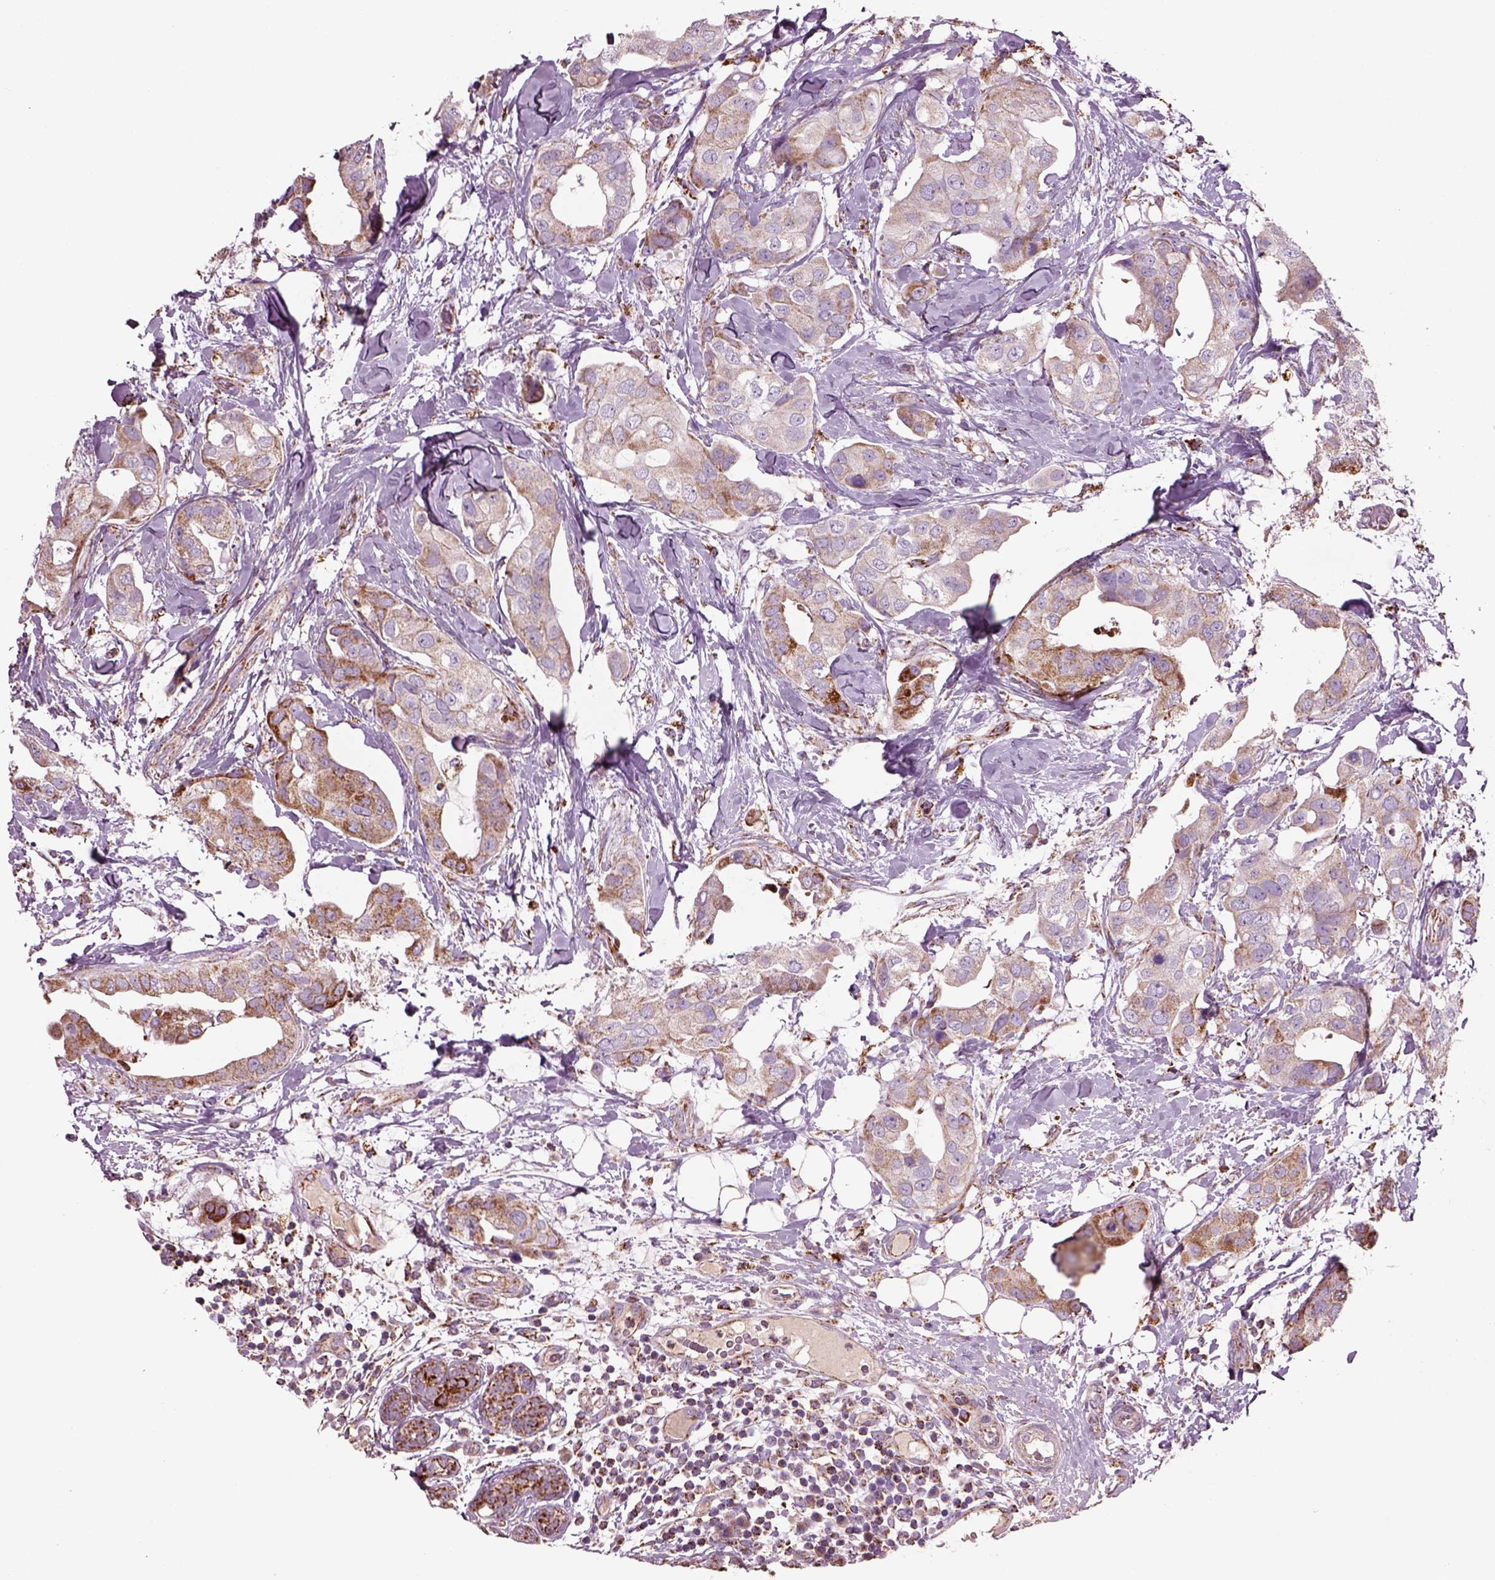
{"staining": {"intensity": "moderate", "quantity": ">75%", "location": "cytoplasmic/membranous"}, "tissue": "breast cancer", "cell_type": "Tumor cells", "image_type": "cancer", "snomed": [{"axis": "morphology", "description": "Normal tissue, NOS"}, {"axis": "morphology", "description": "Duct carcinoma"}, {"axis": "topography", "description": "Breast"}], "caption": "Immunohistochemistry (IHC) of human breast cancer demonstrates medium levels of moderate cytoplasmic/membranous positivity in about >75% of tumor cells. The protein of interest is stained brown, and the nuclei are stained in blue (DAB (3,3'-diaminobenzidine) IHC with brightfield microscopy, high magnification).", "gene": "SLC25A24", "patient": {"sex": "female", "age": 40}}